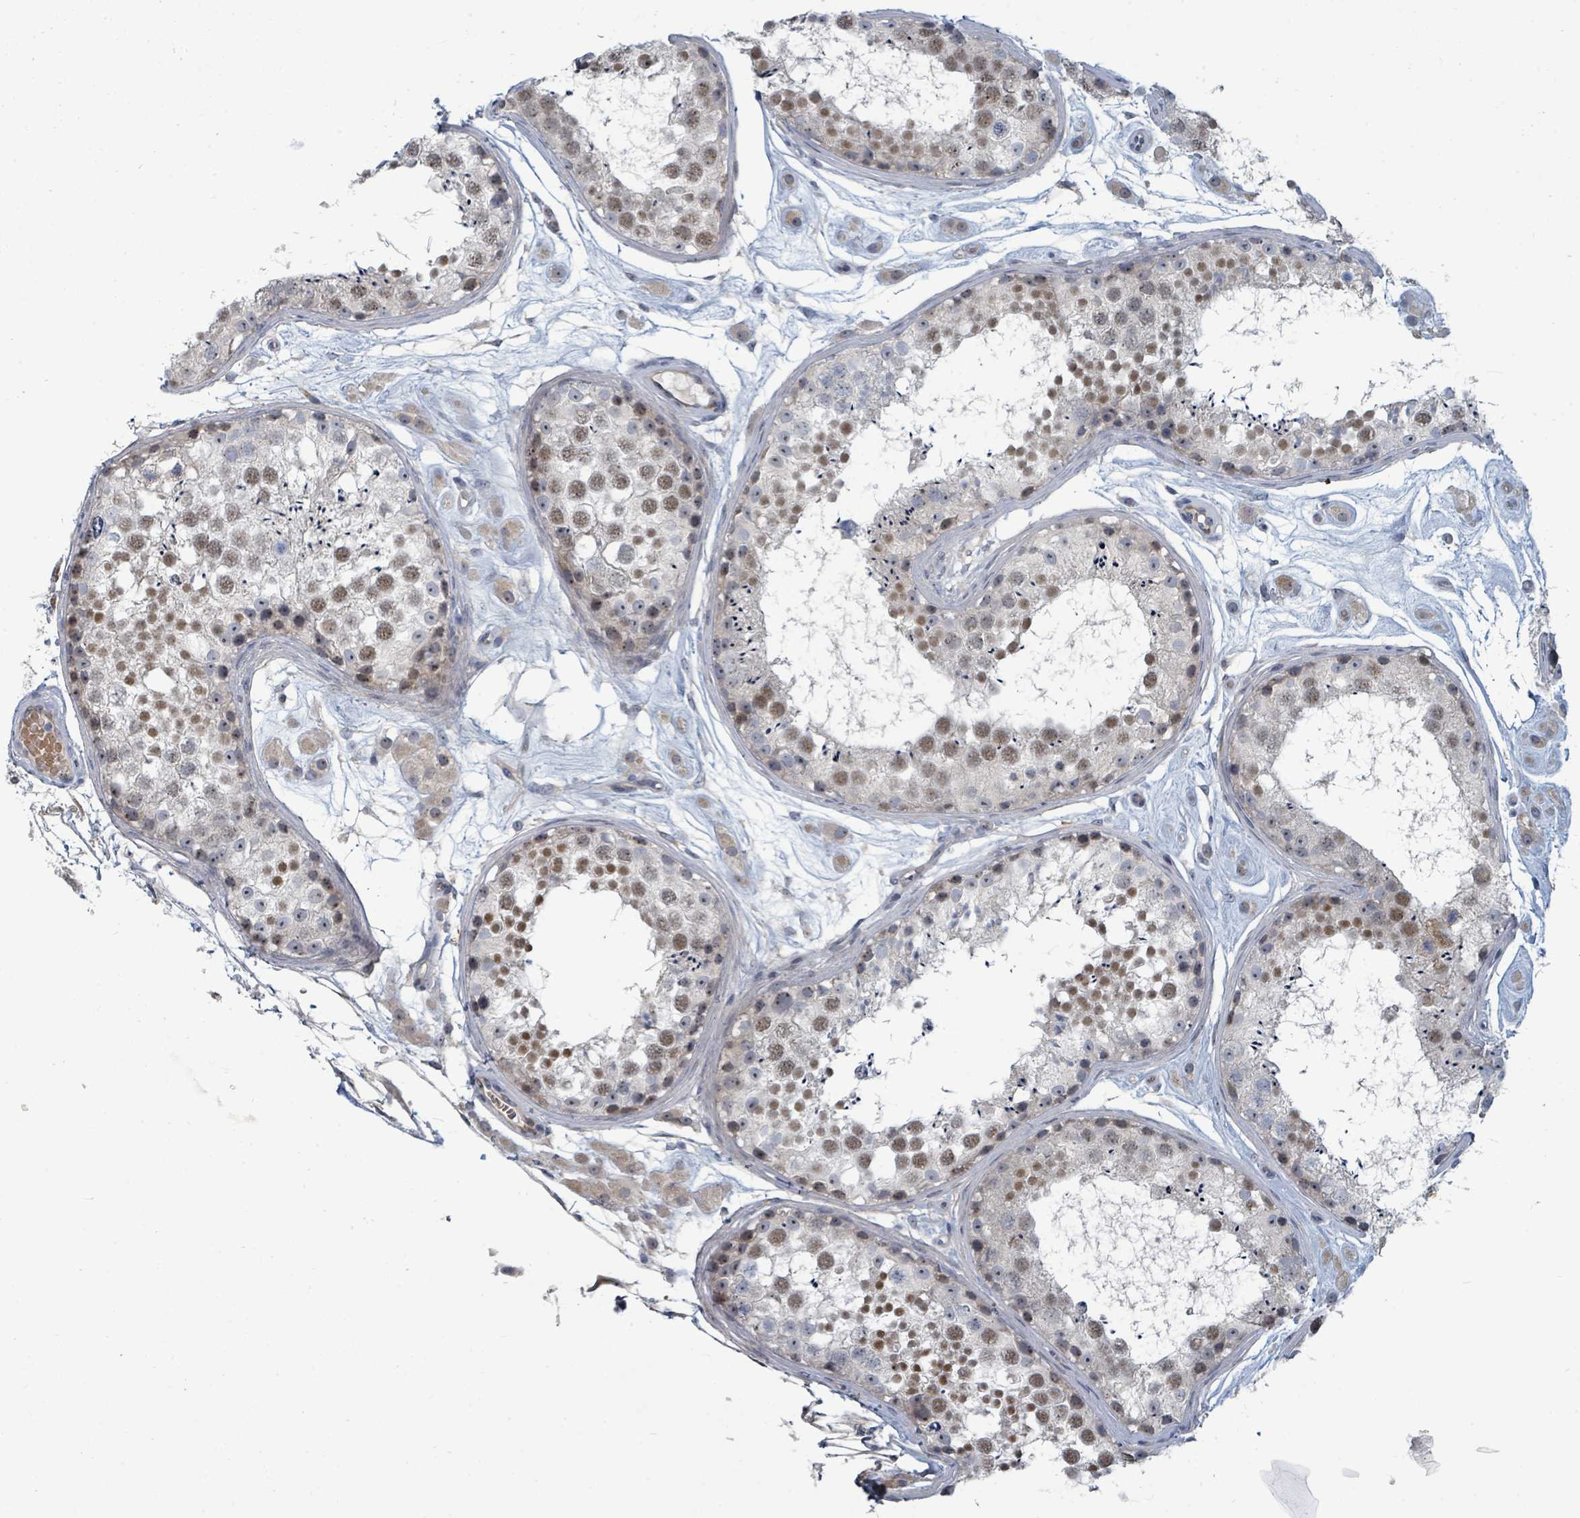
{"staining": {"intensity": "moderate", "quantity": "25%-75%", "location": "nuclear"}, "tissue": "testis", "cell_type": "Cells in seminiferous ducts", "image_type": "normal", "snomed": [{"axis": "morphology", "description": "Normal tissue, NOS"}, {"axis": "topography", "description": "Testis"}], "caption": "Moderate nuclear protein staining is seen in approximately 25%-75% of cells in seminiferous ducts in testis. Using DAB (3,3'-diaminobenzidine) (brown) and hematoxylin (blue) stains, captured at high magnification using brightfield microscopy.", "gene": "TRDMT1", "patient": {"sex": "male", "age": 25}}